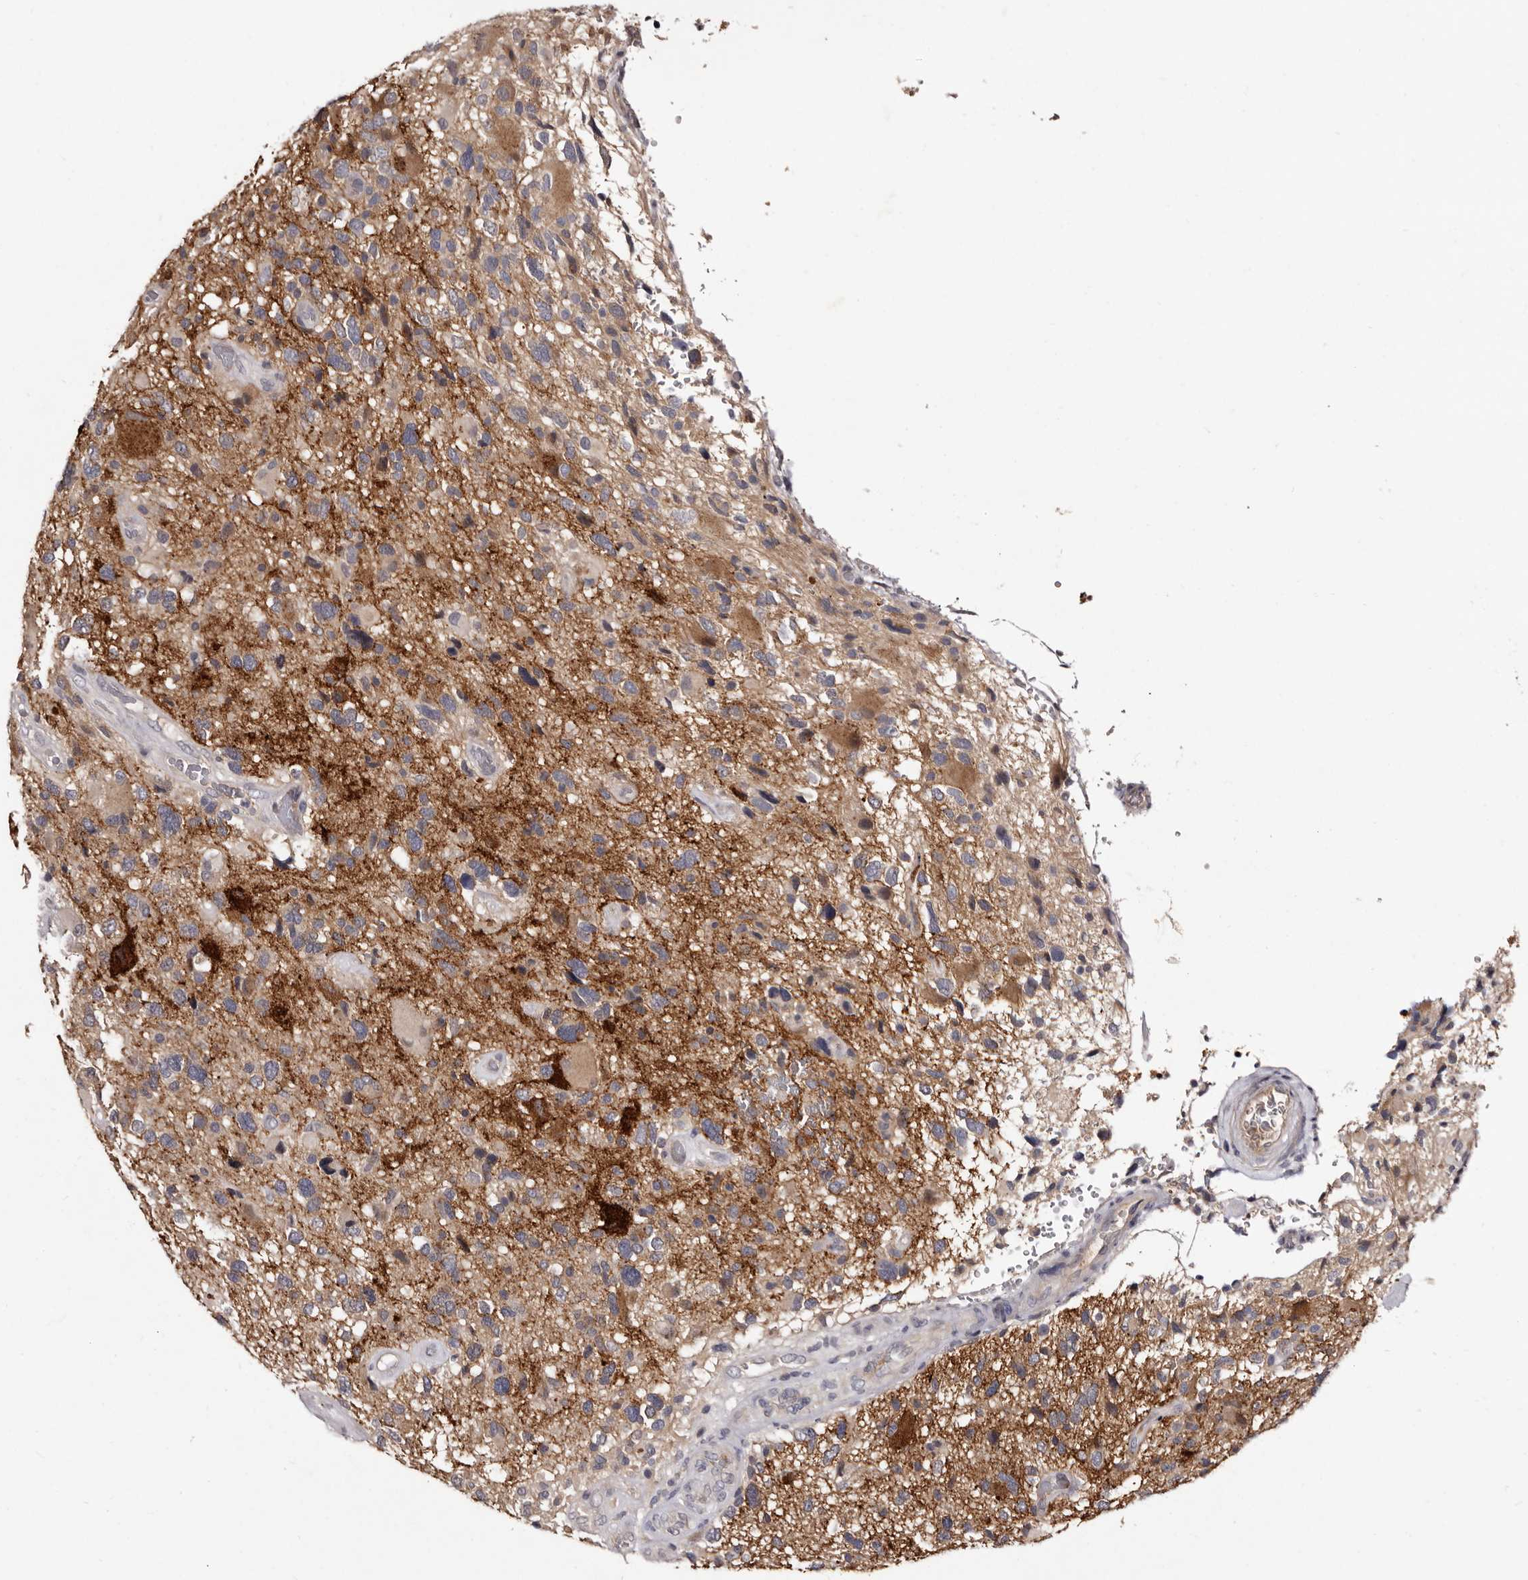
{"staining": {"intensity": "weak", "quantity": "<25%", "location": "cytoplasmic/membranous"}, "tissue": "glioma", "cell_type": "Tumor cells", "image_type": "cancer", "snomed": [{"axis": "morphology", "description": "Glioma, malignant, High grade"}, {"axis": "topography", "description": "Brain"}], "caption": "Immunohistochemistry (IHC) photomicrograph of malignant glioma (high-grade) stained for a protein (brown), which displays no positivity in tumor cells. Nuclei are stained in blue.", "gene": "LANCL2", "patient": {"sex": "male", "age": 33}}